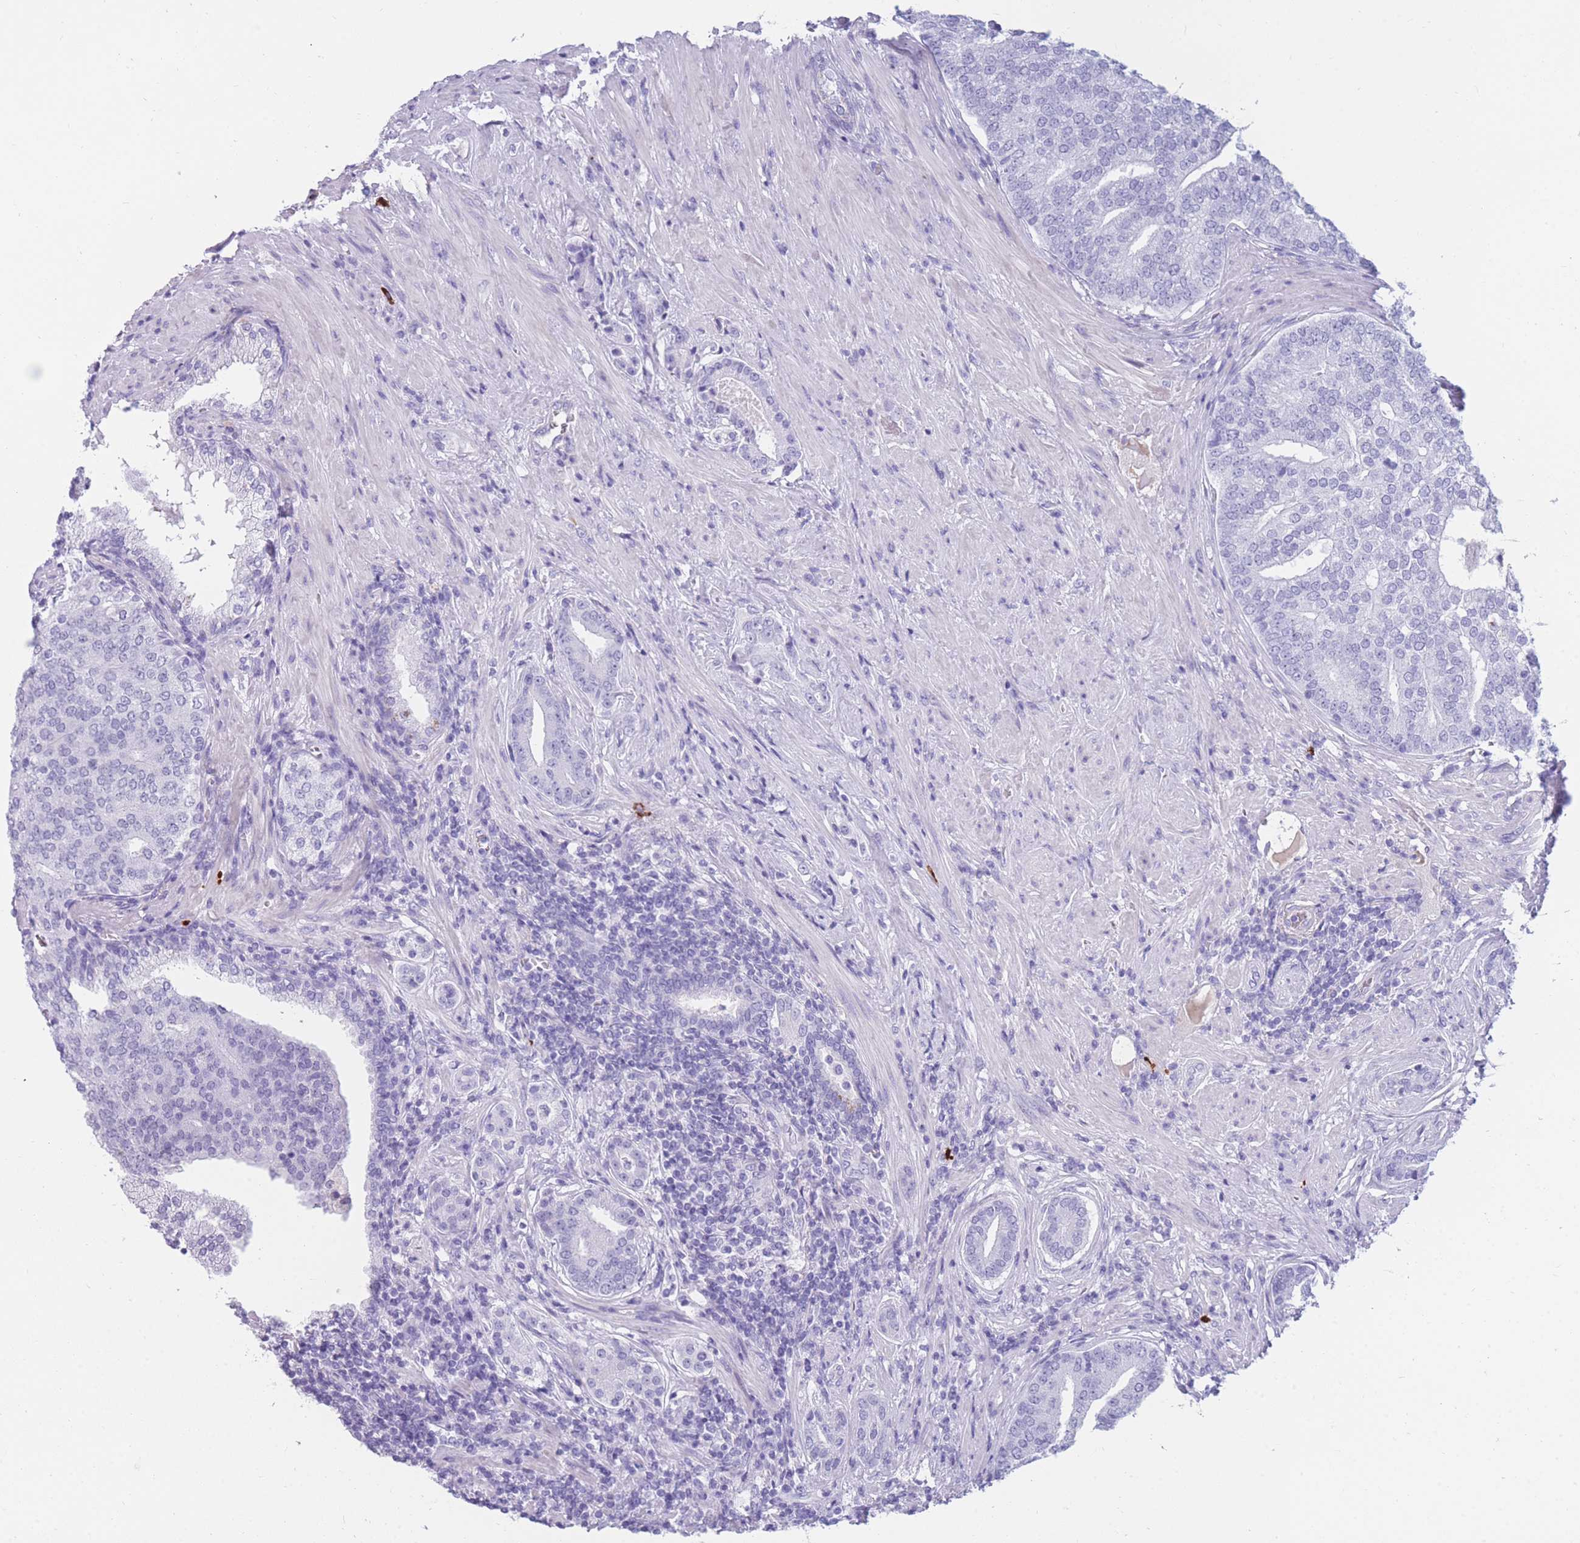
{"staining": {"intensity": "negative", "quantity": "none", "location": "none"}, "tissue": "prostate cancer", "cell_type": "Tumor cells", "image_type": "cancer", "snomed": [{"axis": "morphology", "description": "Adenocarcinoma, High grade"}, {"axis": "topography", "description": "Prostate"}], "caption": "Immunohistochemistry histopathology image of neoplastic tissue: prostate cancer stained with DAB demonstrates no significant protein positivity in tumor cells.", "gene": "TNFSF11", "patient": {"sex": "male", "age": 55}}